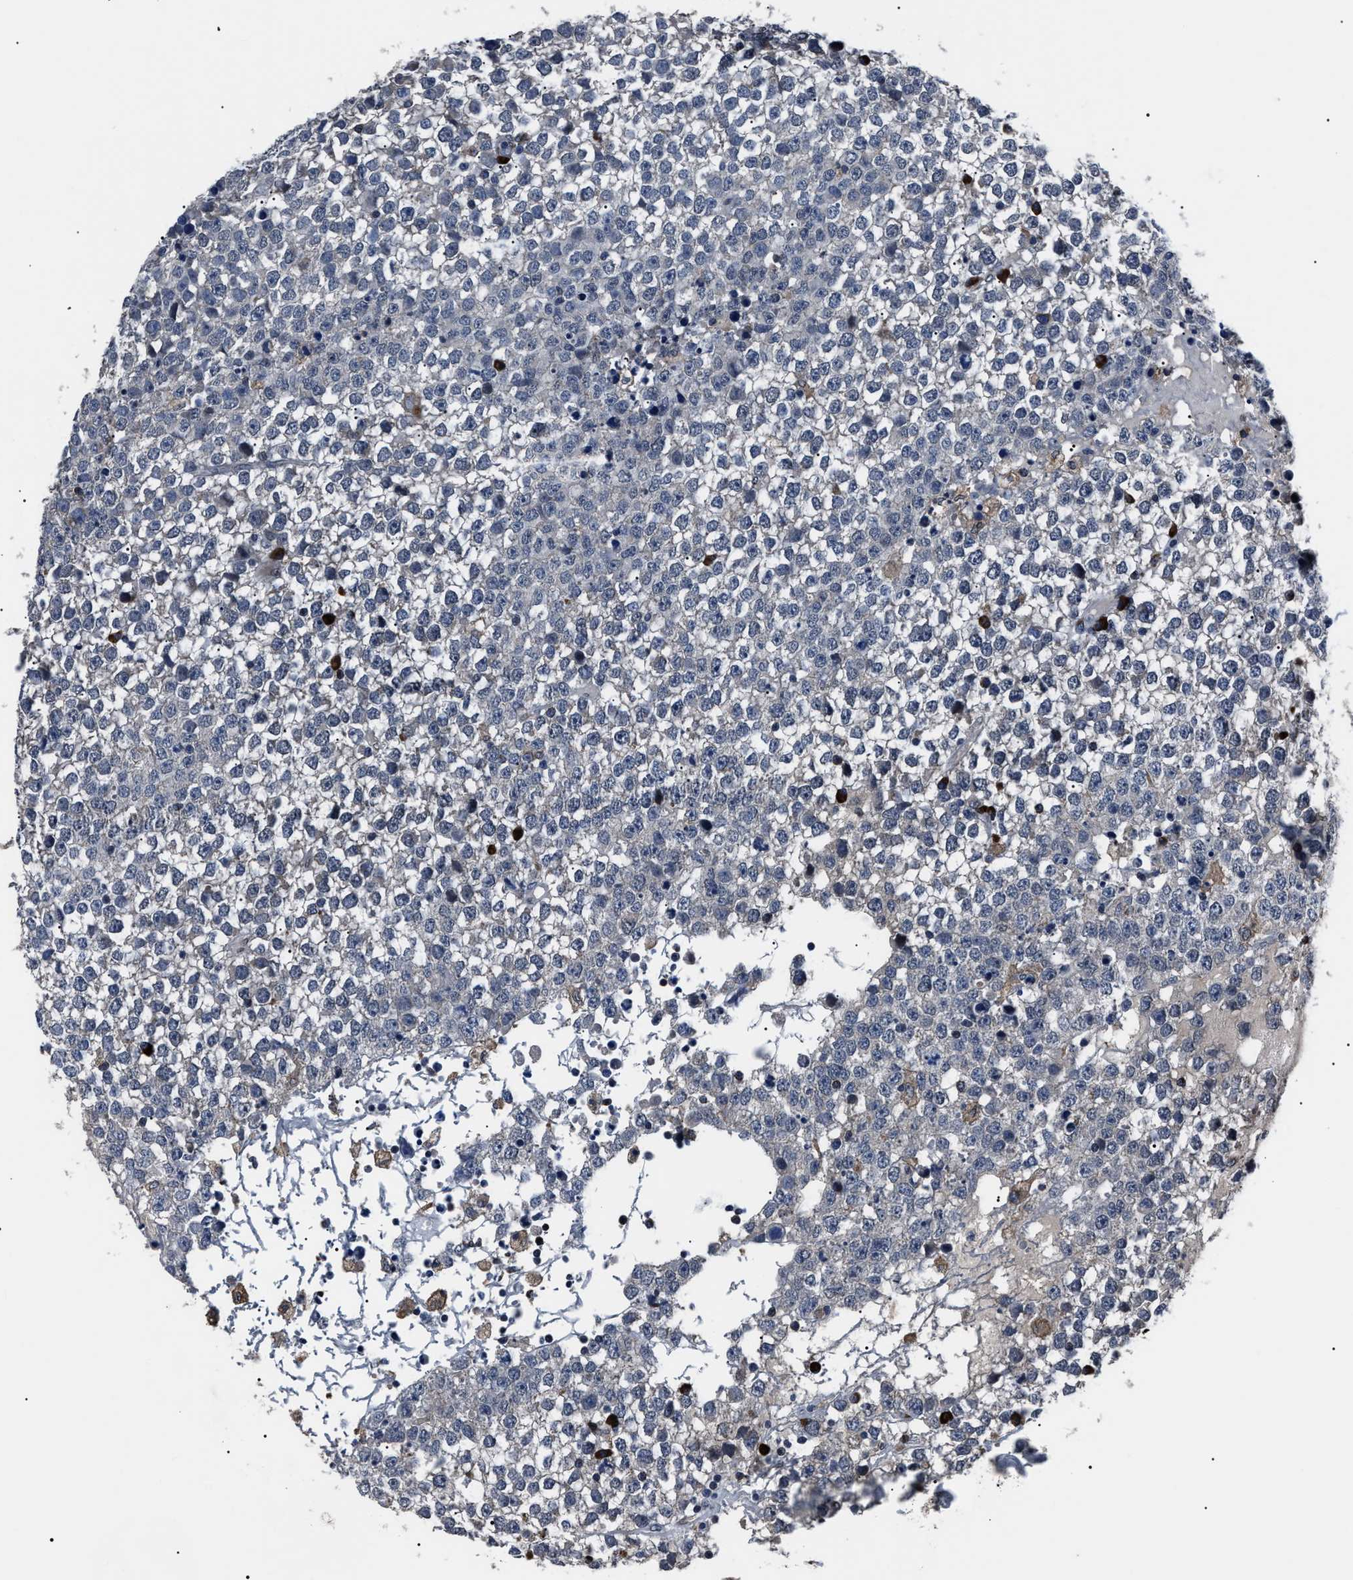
{"staining": {"intensity": "negative", "quantity": "none", "location": "none"}, "tissue": "testis cancer", "cell_type": "Tumor cells", "image_type": "cancer", "snomed": [{"axis": "morphology", "description": "Seminoma, NOS"}, {"axis": "topography", "description": "Testis"}], "caption": "Immunohistochemistry (IHC) of testis seminoma demonstrates no staining in tumor cells. (DAB IHC visualized using brightfield microscopy, high magnification).", "gene": "LRRC14", "patient": {"sex": "male", "age": 65}}